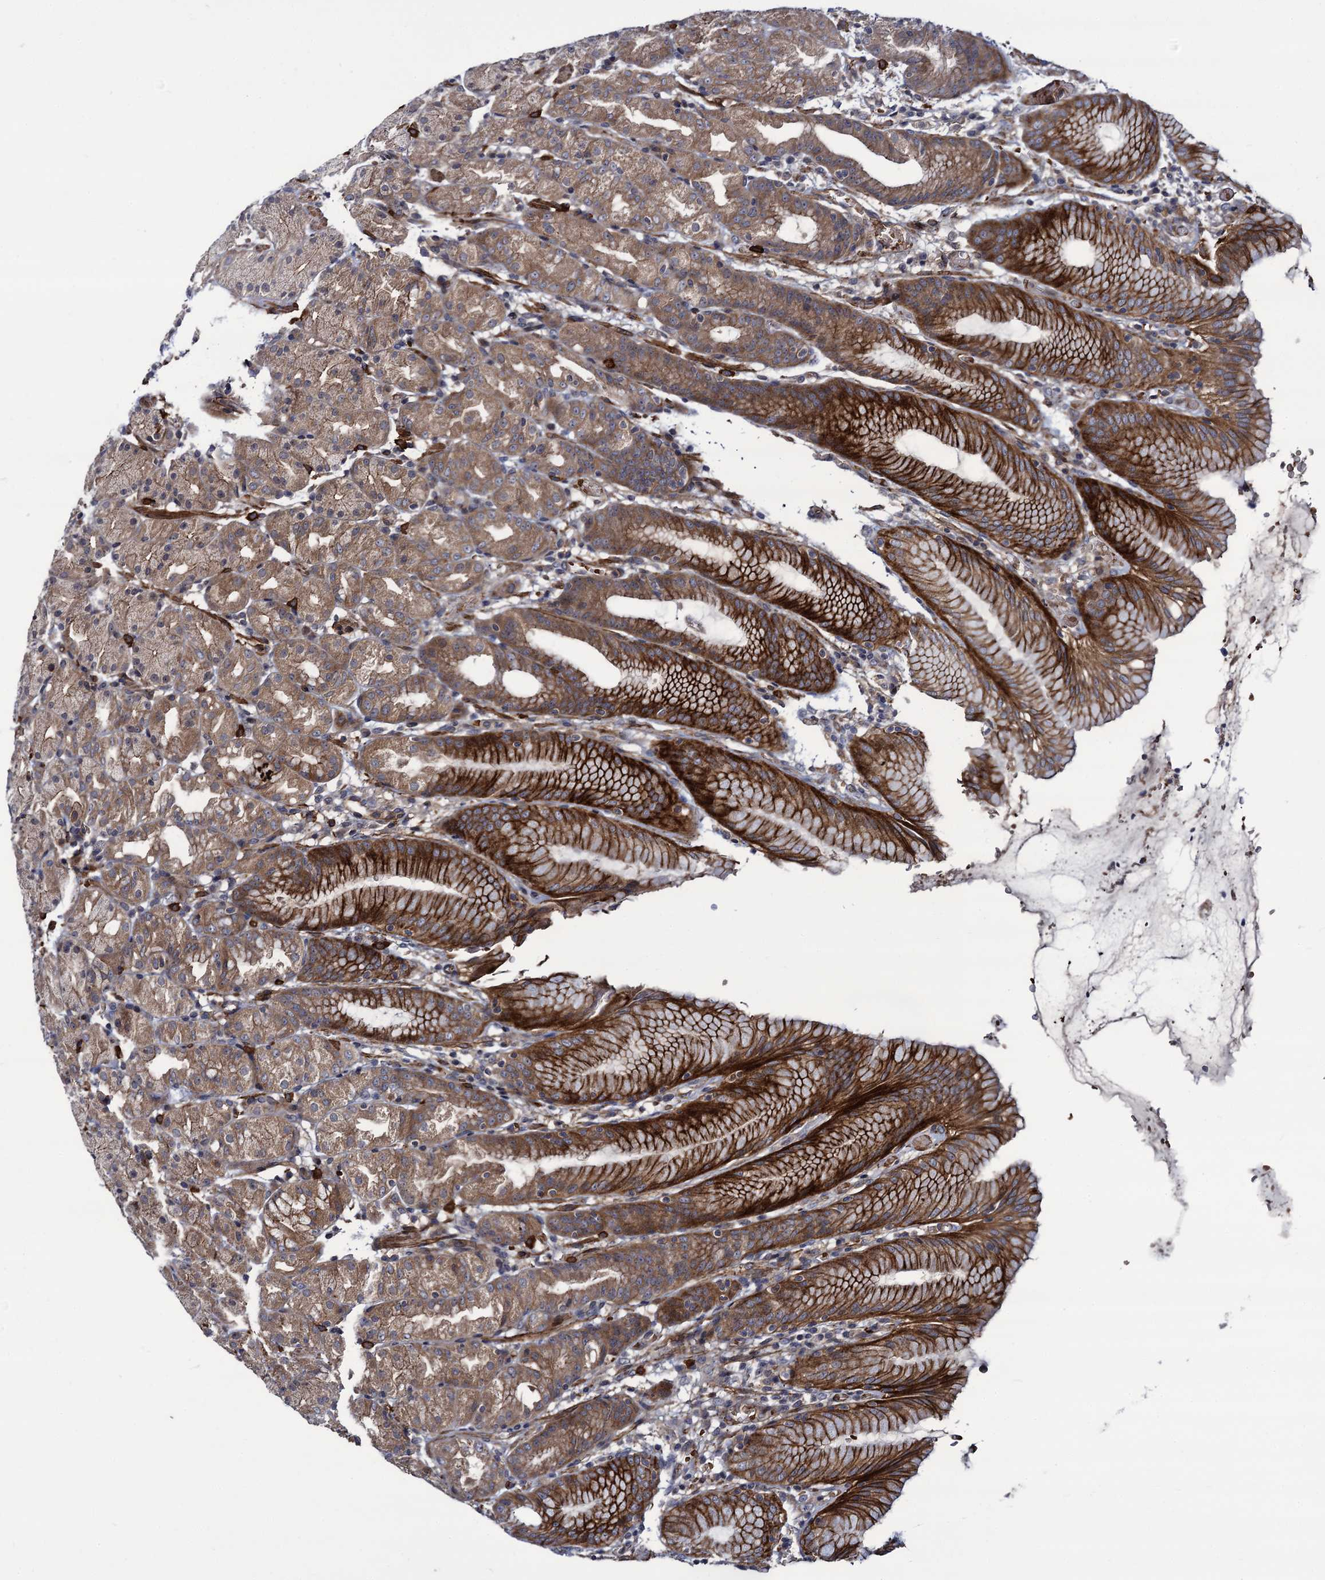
{"staining": {"intensity": "strong", "quantity": "25%-75%", "location": "cytoplasmic/membranous"}, "tissue": "stomach", "cell_type": "Glandular cells", "image_type": "normal", "snomed": [{"axis": "morphology", "description": "Normal tissue, NOS"}, {"axis": "topography", "description": "Stomach, upper"}], "caption": "Glandular cells exhibit high levels of strong cytoplasmic/membranous positivity in approximately 25%-75% of cells in normal stomach.", "gene": "KXD1", "patient": {"sex": "male", "age": 48}}